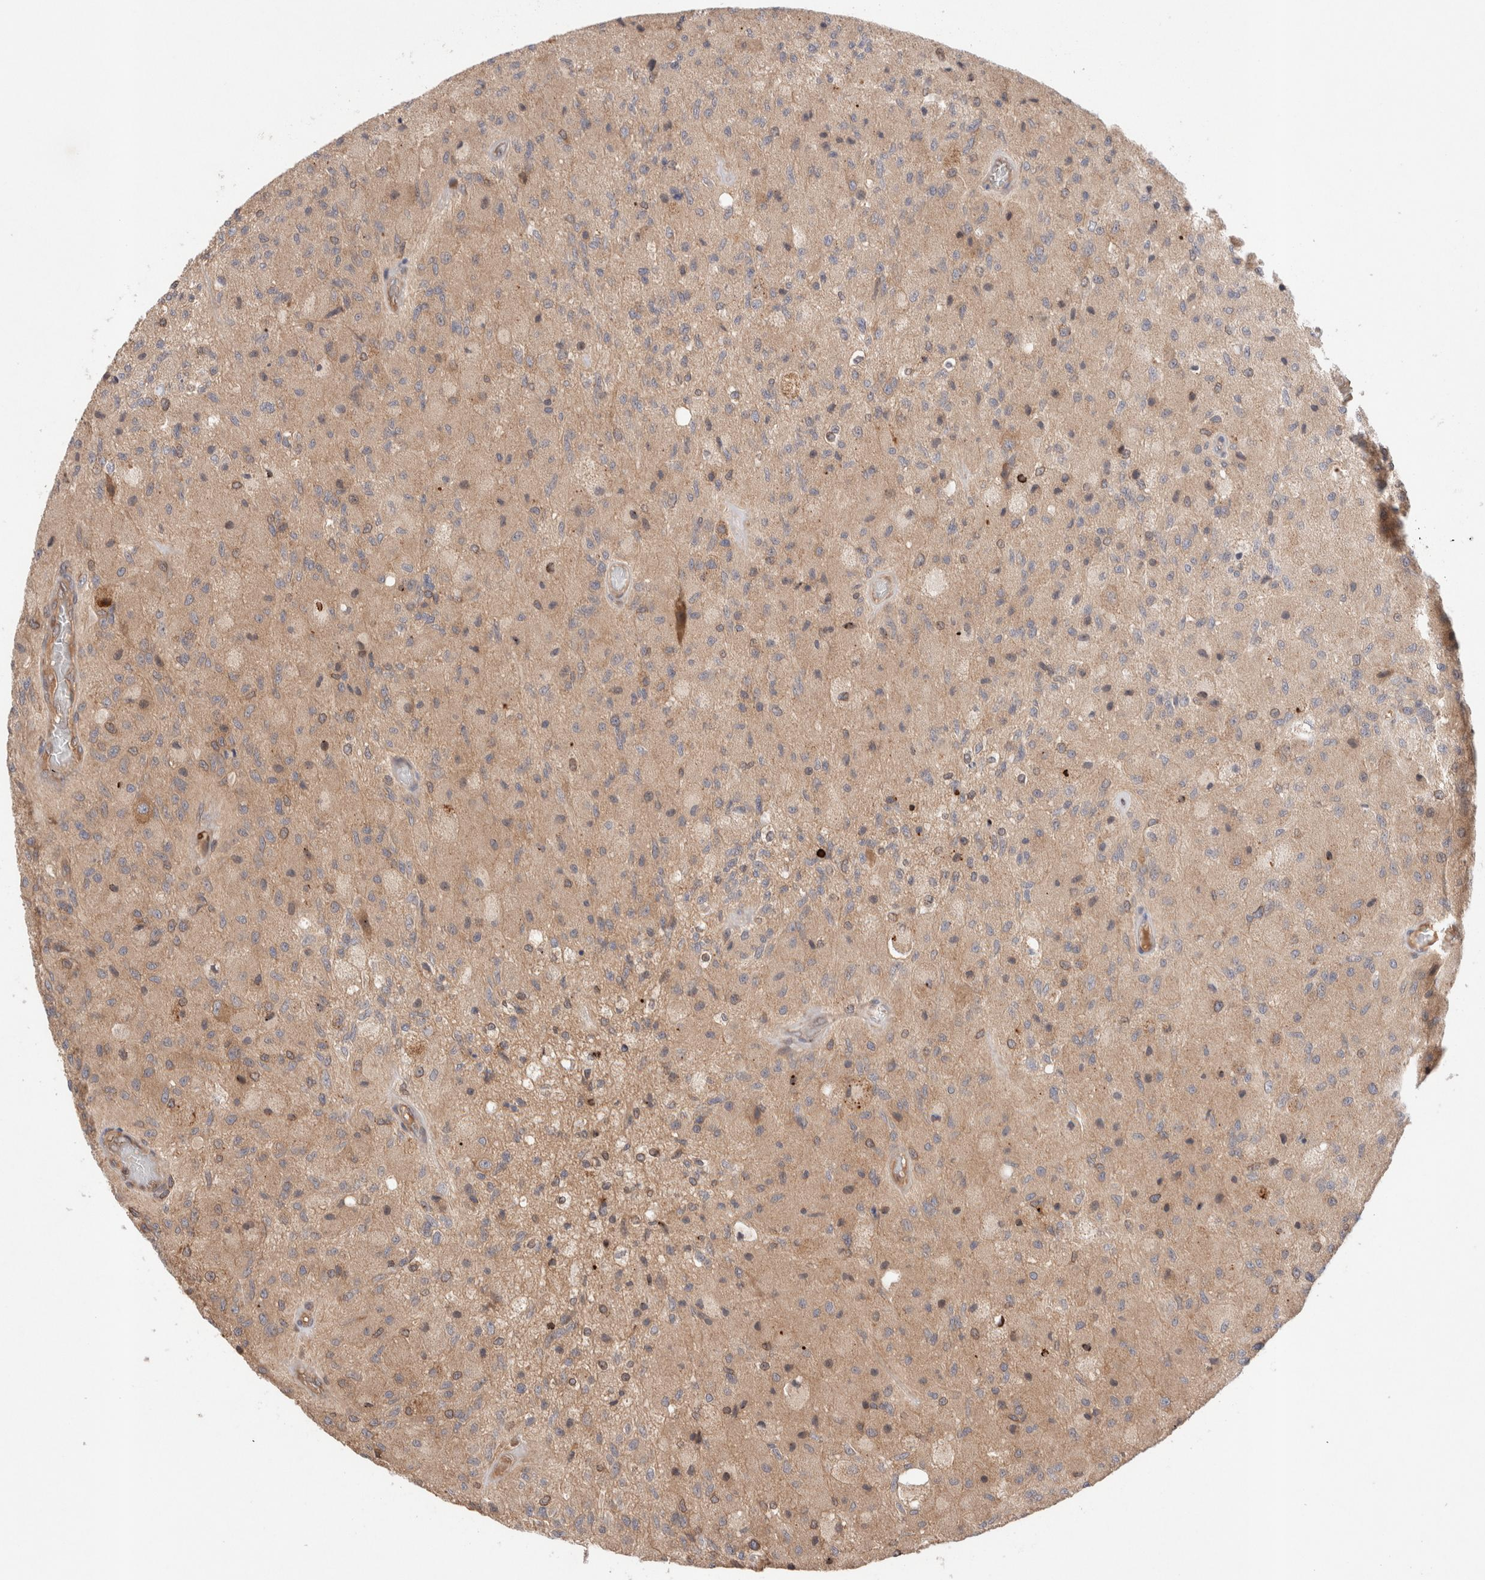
{"staining": {"intensity": "weak", "quantity": "<25%", "location": "cytoplasmic/membranous"}, "tissue": "glioma", "cell_type": "Tumor cells", "image_type": "cancer", "snomed": [{"axis": "morphology", "description": "Normal tissue, NOS"}, {"axis": "morphology", "description": "Glioma, malignant, High grade"}, {"axis": "topography", "description": "Cerebral cortex"}], "caption": "DAB (3,3'-diaminobenzidine) immunohistochemical staining of human malignant glioma (high-grade) reveals no significant expression in tumor cells.", "gene": "SIKE1", "patient": {"sex": "male", "age": 77}}